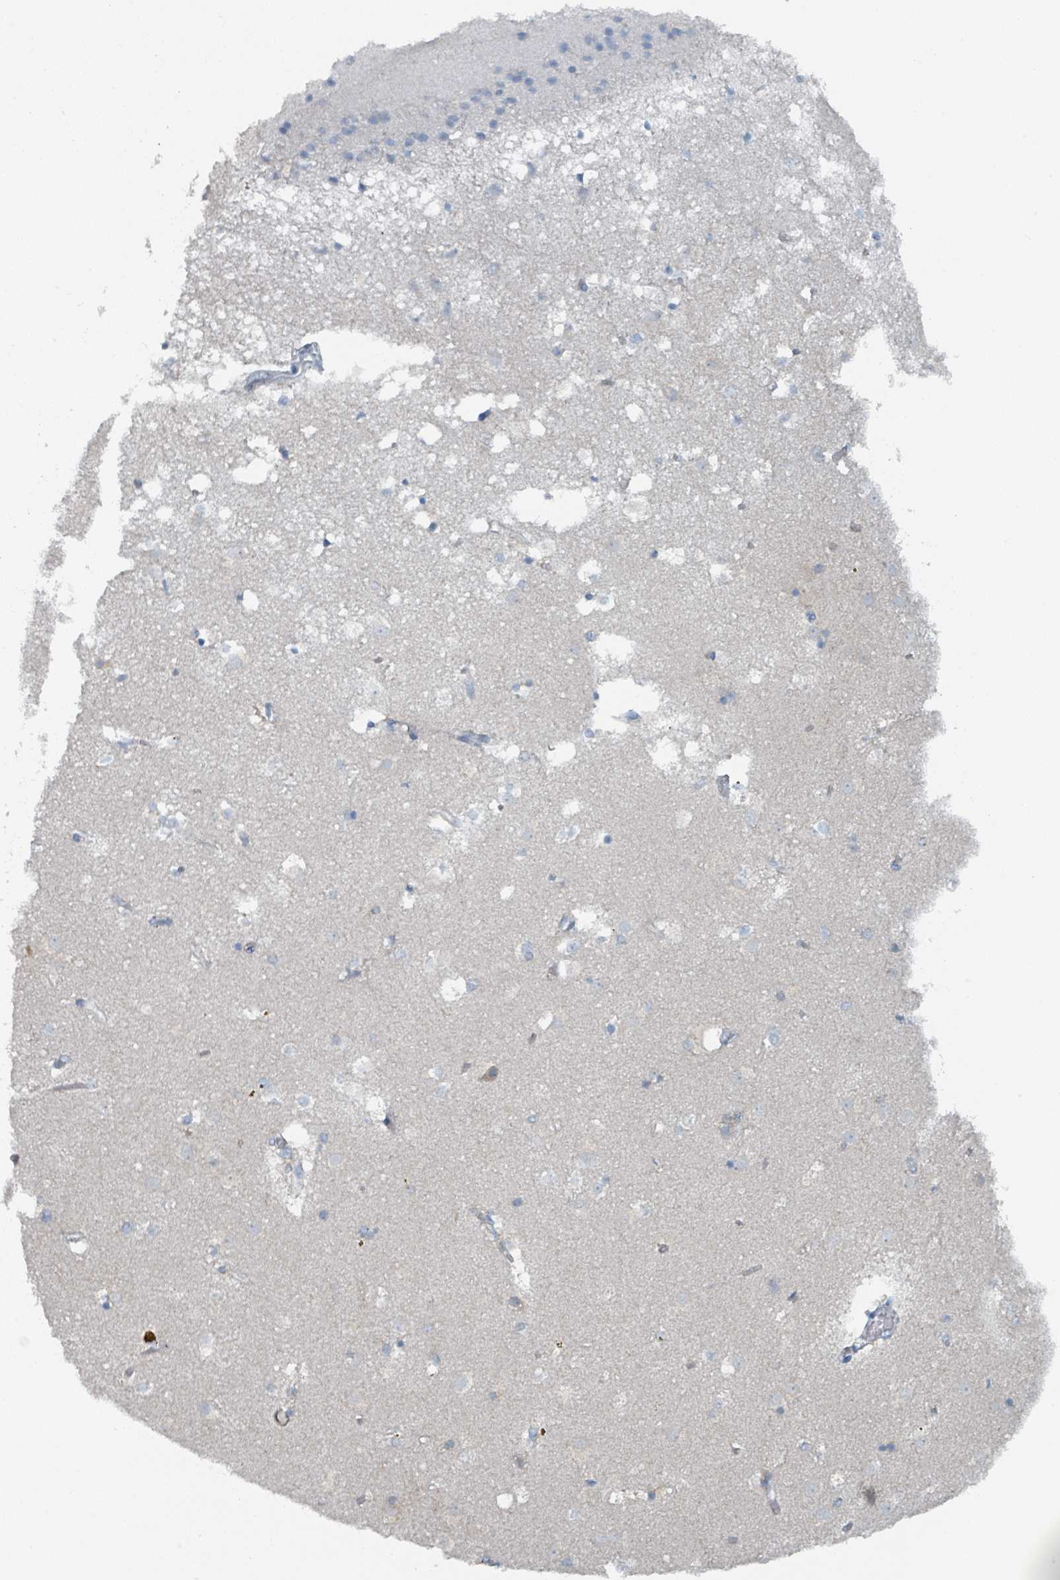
{"staining": {"intensity": "weak", "quantity": "<25%", "location": "cytoplasmic/membranous"}, "tissue": "caudate", "cell_type": "Glial cells", "image_type": "normal", "snomed": [{"axis": "morphology", "description": "Normal tissue, NOS"}, {"axis": "topography", "description": "Lateral ventricle wall"}], "caption": "Immunohistochemistry (IHC) of unremarkable human caudate demonstrates no expression in glial cells. Nuclei are stained in blue.", "gene": "GAMT", "patient": {"sex": "male", "age": 70}}